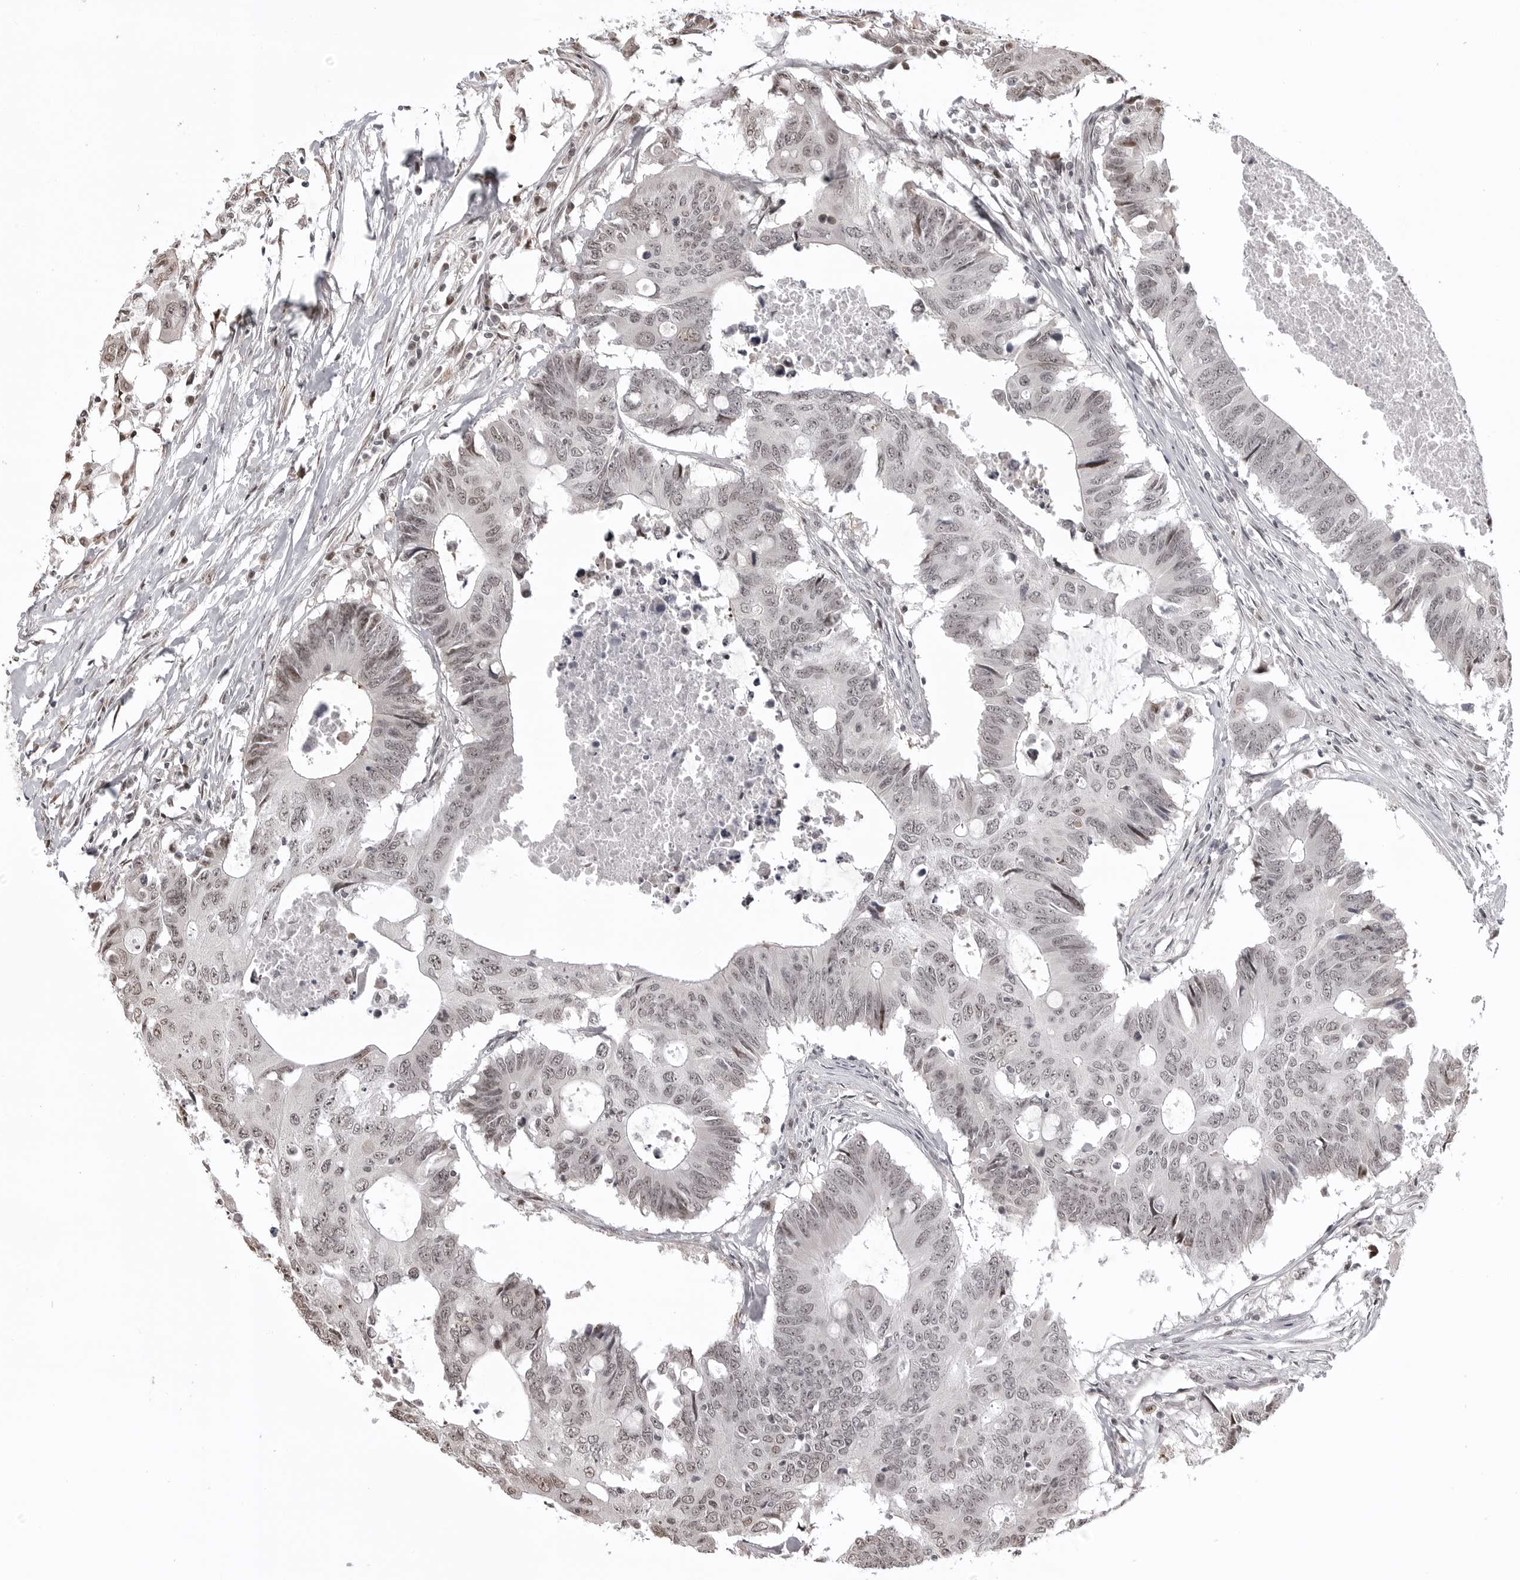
{"staining": {"intensity": "weak", "quantity": "<25%", "location": "nuclear"}, "tissue": "colorectal cancer", "cell_type": "Tumor cells", "image_type": "cancer", "snomed": [{"axis": "morphology", "description": "Adenocarcinoma, NOS"}, {"axis": "topography", "description": "Colon"}], "caption": "This is an immunohistochemistry (IHC) histopathology image of colorectal adenocarcinoma. There is no positivity in tumor cells.", "gene": "PHF3", "patient": {"sex": "male", "age": 71}}